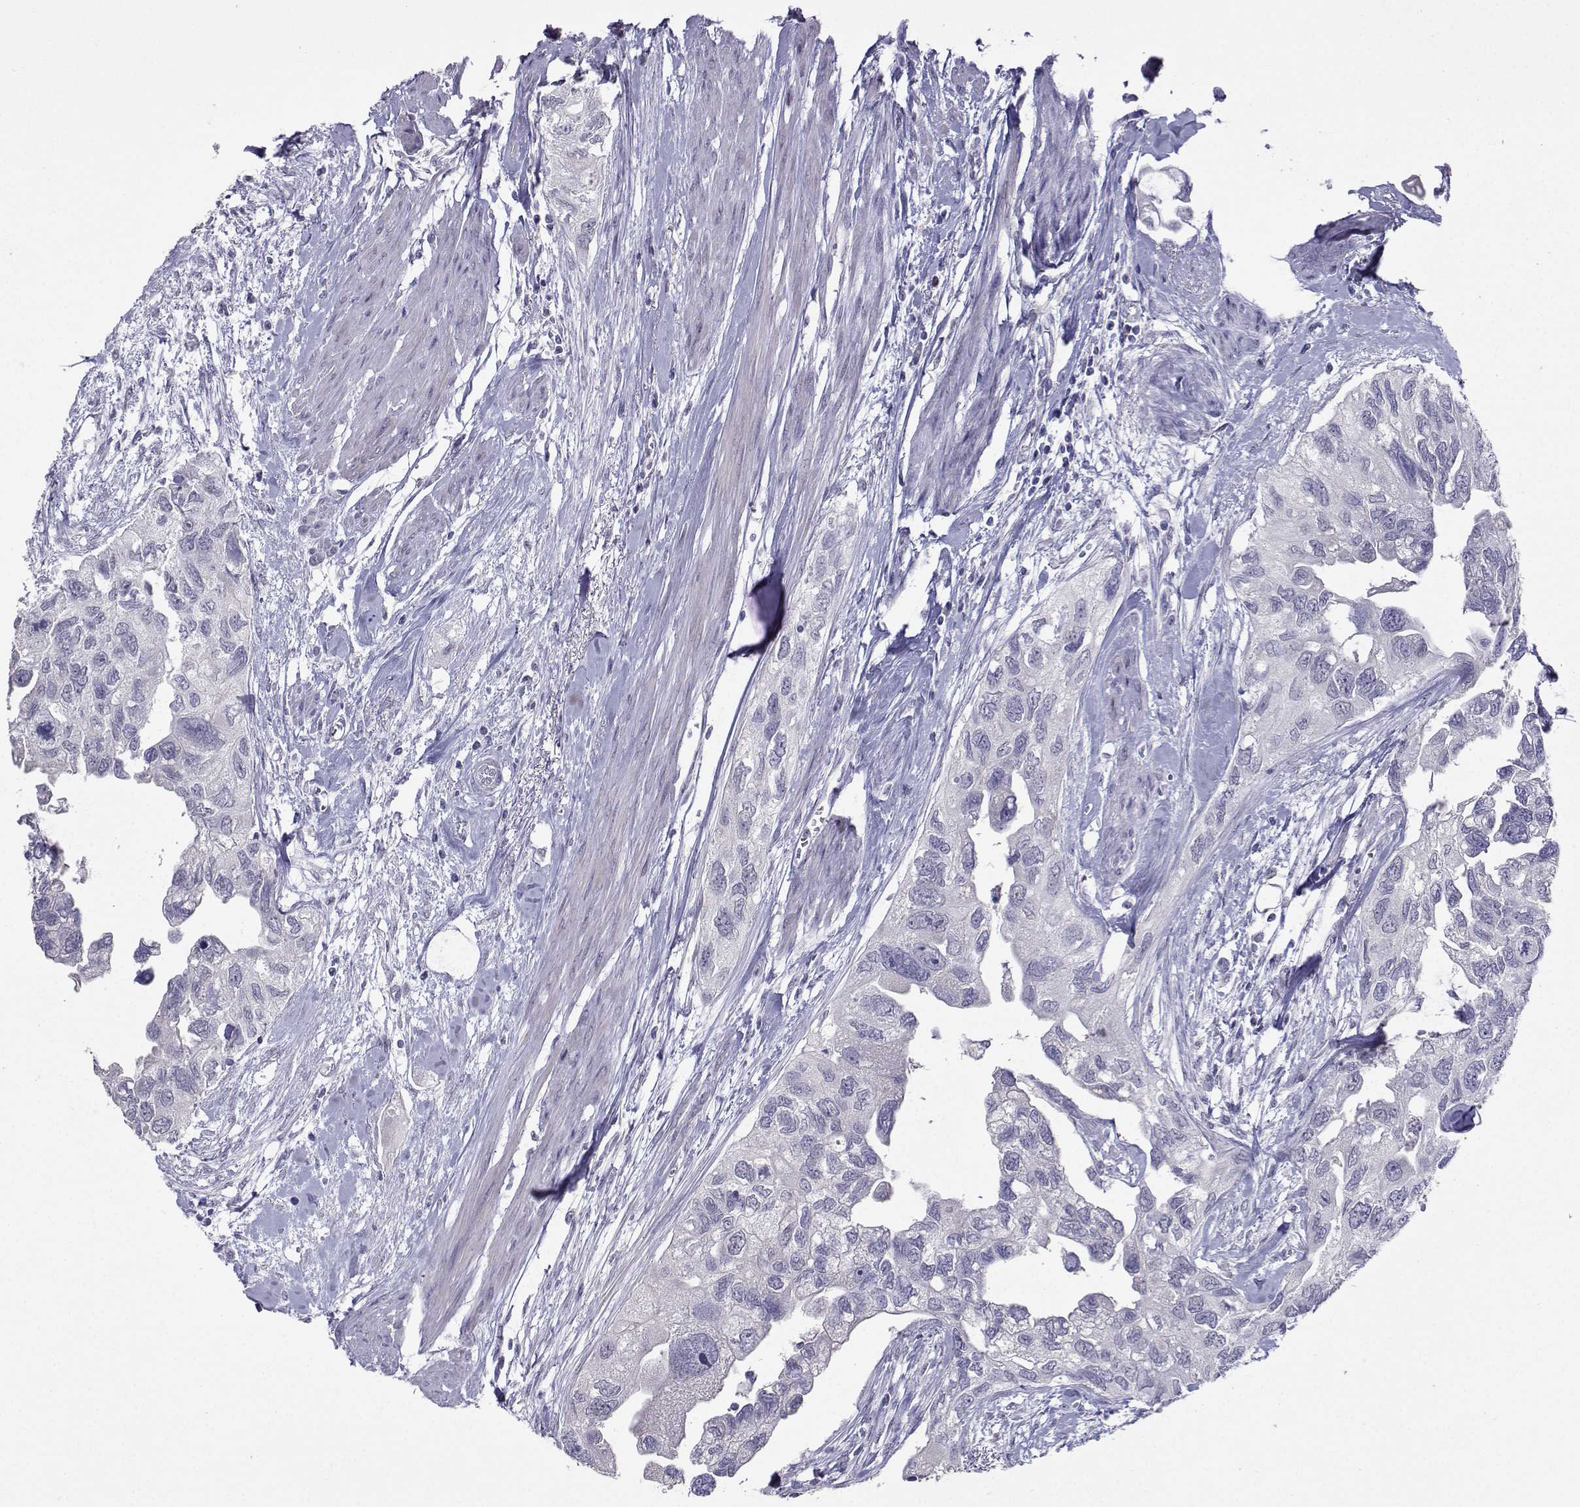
{"staining": {"intensity": "negative", "quantity": "none", "location": "none"}, "tissue": "urothelial cancer", "cell_type": "Tumor cells", "image_type": "cancer", "snomed": [{"axis": "morphology", "description": "Urothelial carcinoma, High grade"}, {"axis": "topography", "description": "Urinary bladder"}], "caption": "Immunohistochemical staining of human high-grade urothelial carcinoma shows no significant positivity in tumor cells. The staining was performed using DAB (3,3'-diaminobenzidine) to visualize the protein expression in brown, while the nuclei were stained in blue with hematoxylin (Magnification: 20x).", "gene": "CARTPT", "patient": {"sex": "male", "age": 59}}